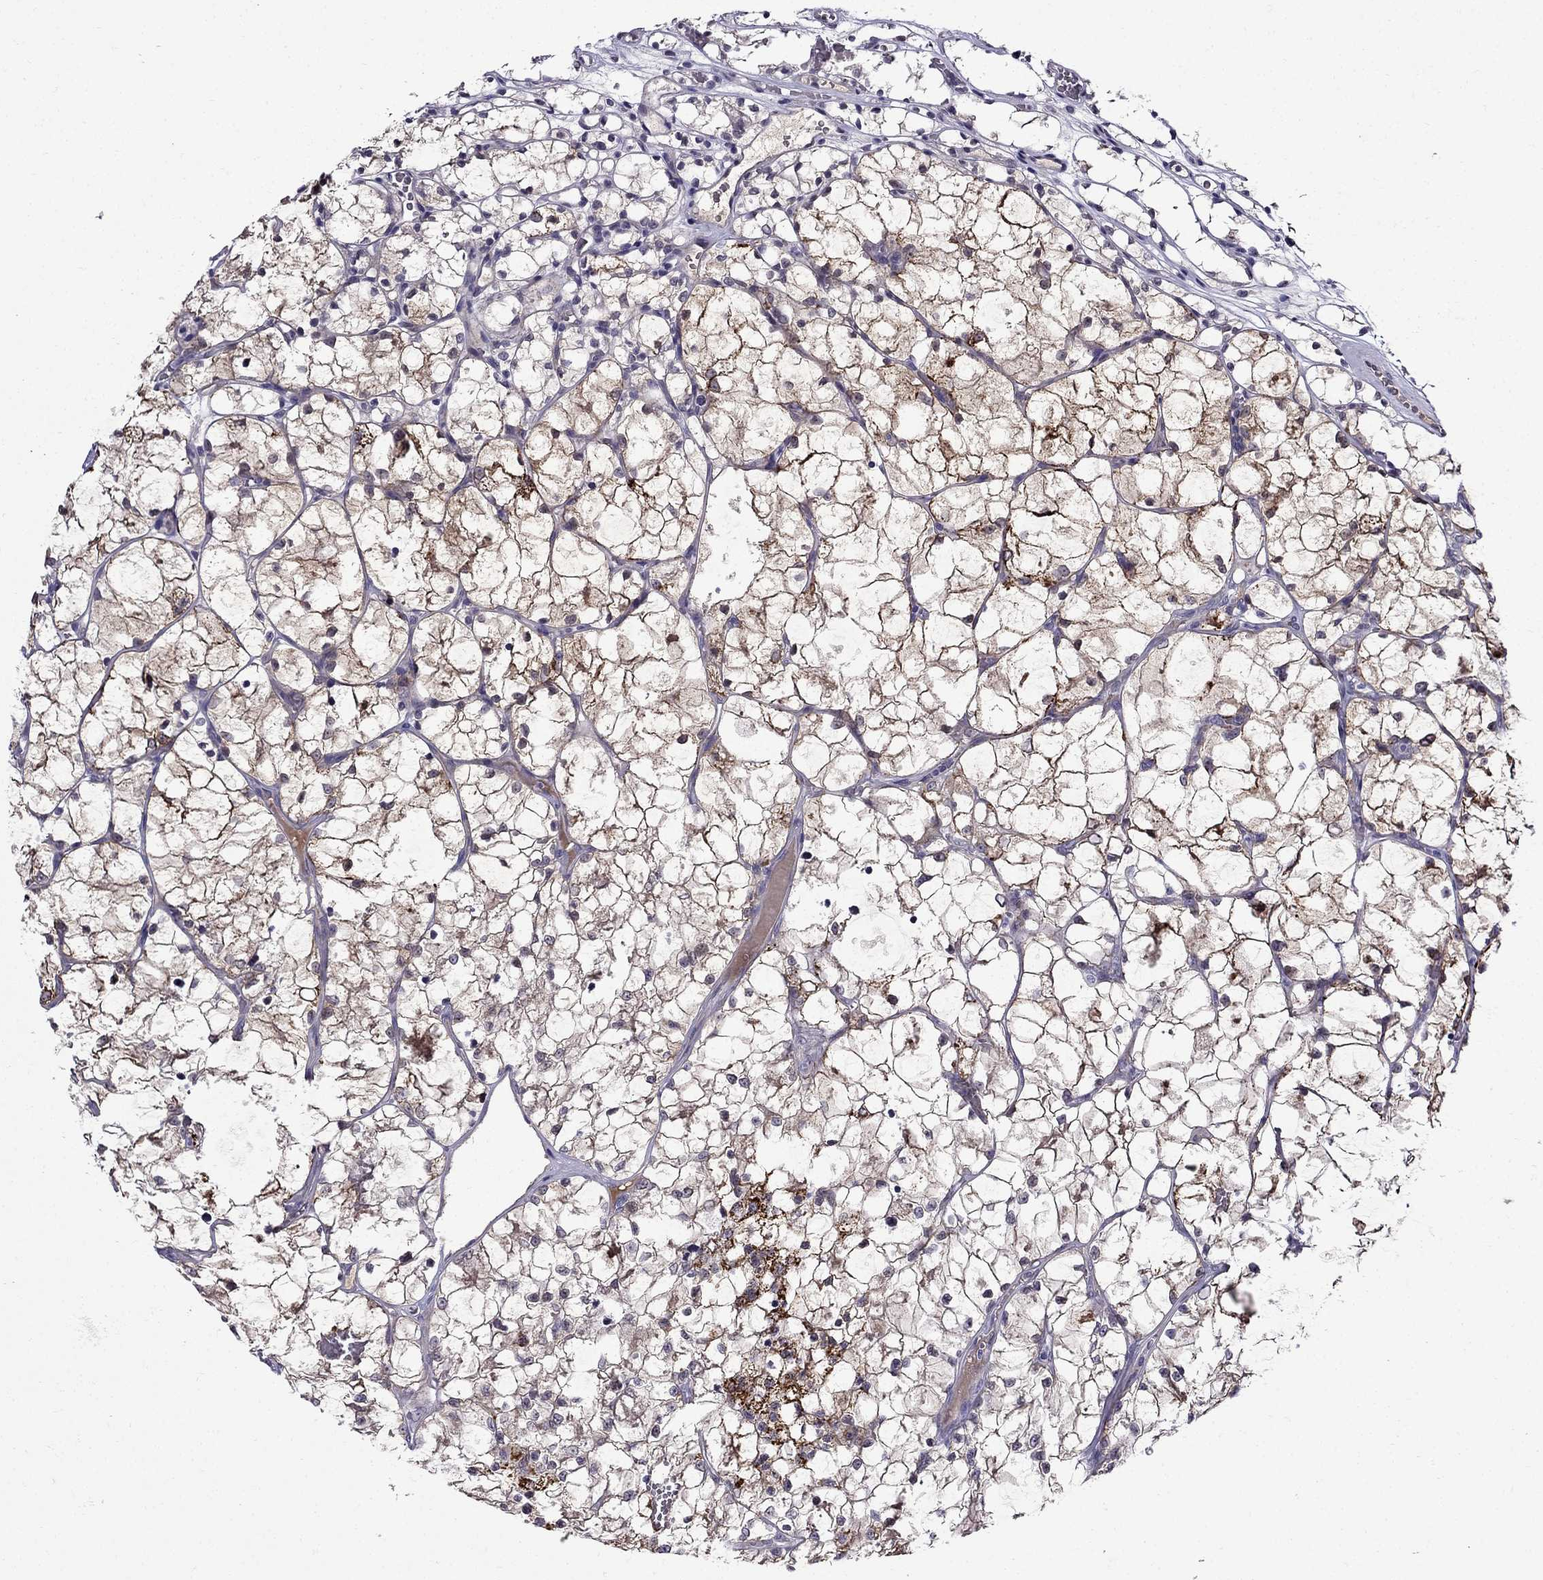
{"staining": {"intensity": "strong", "quantity": "25%-75%", "location": "cytoplasmic/membranous"}, "tissue": "renal cancer", "cell_type": "Tumor cells", "image_type": "cancer", "snomed": [{"axis": "morphology", "description": "Adenocarcinoma, NOS"}, {"axis": "topography", "description": "Kidney"}], "caption": "Protein staining of adenocarcinoma (renal) tissue displays strong cytoplasmic/membranous staining in about 25%-75% of tumor cells. (Stains: DAB (3,3'-diaminobenzidine) in brown, nuclei in blue, Microscopy: brightfield microscopy at high magnification).", "gene": "PI16", "patient": {"sex": "female", "age": 69}}